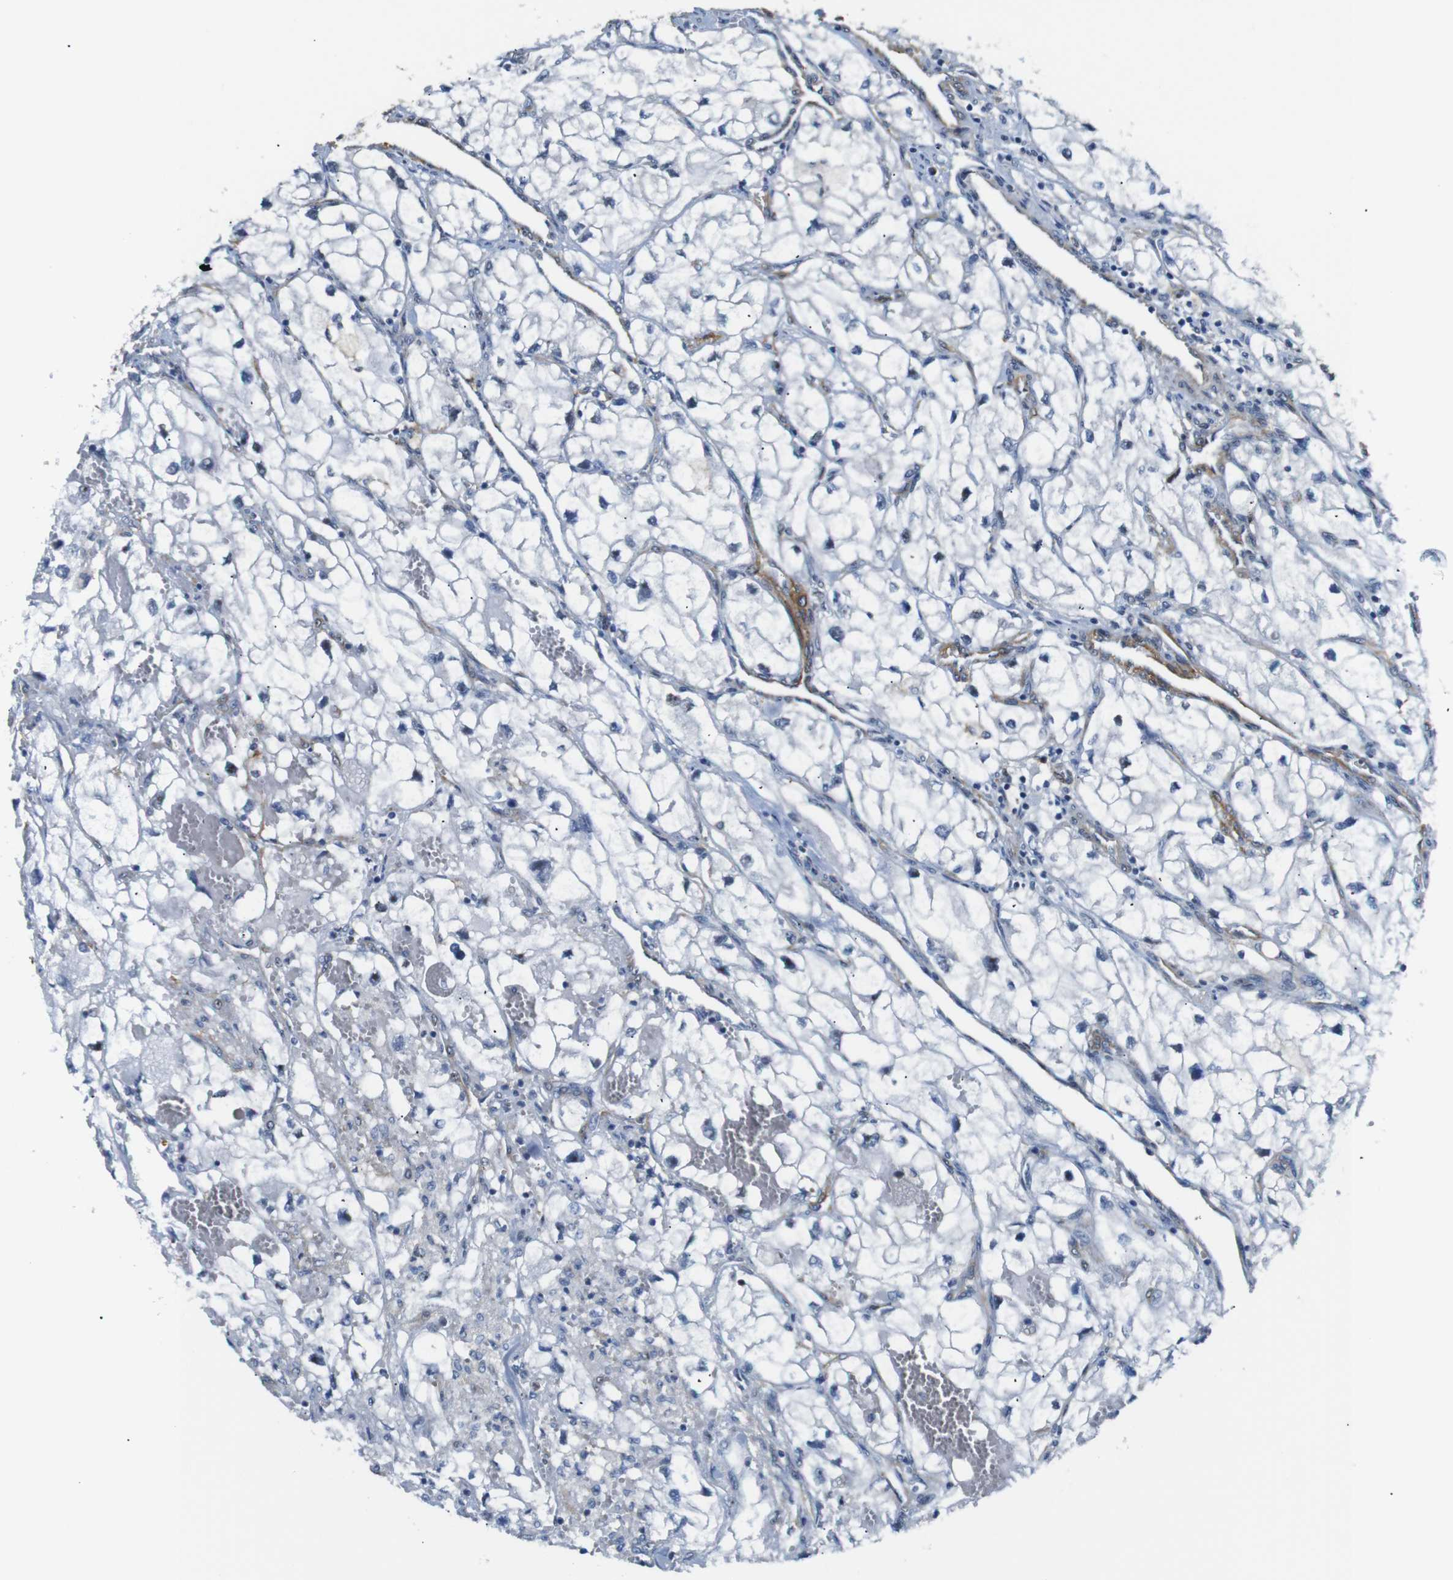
{"staining": {"intensity": "negative", "quantity": "none", "location": "none"}, "tissue": "renal cancer", "cell_type": "Tumor cells", "image_type": "cancer", "snomed": [{"axis": "morphology", "description": "Adenocarcinoma, NOS"}, {"axis": "topography", "description": "Kidney"}], "caption": "DAB (3,3'-diaminobenzidine) immunohistochemical staining of renal cancer (adenocarcinoma) exhibits no significant expression in tumor cells. (Stains: DAB (3,3'-diaminobenzidine) immunohistochemistry with hematoxylin counter stain, Microscopy: brightfield microscopy at high magnification).", "gene": "PARN", "patient": {"sex": "female", "age": 70}}